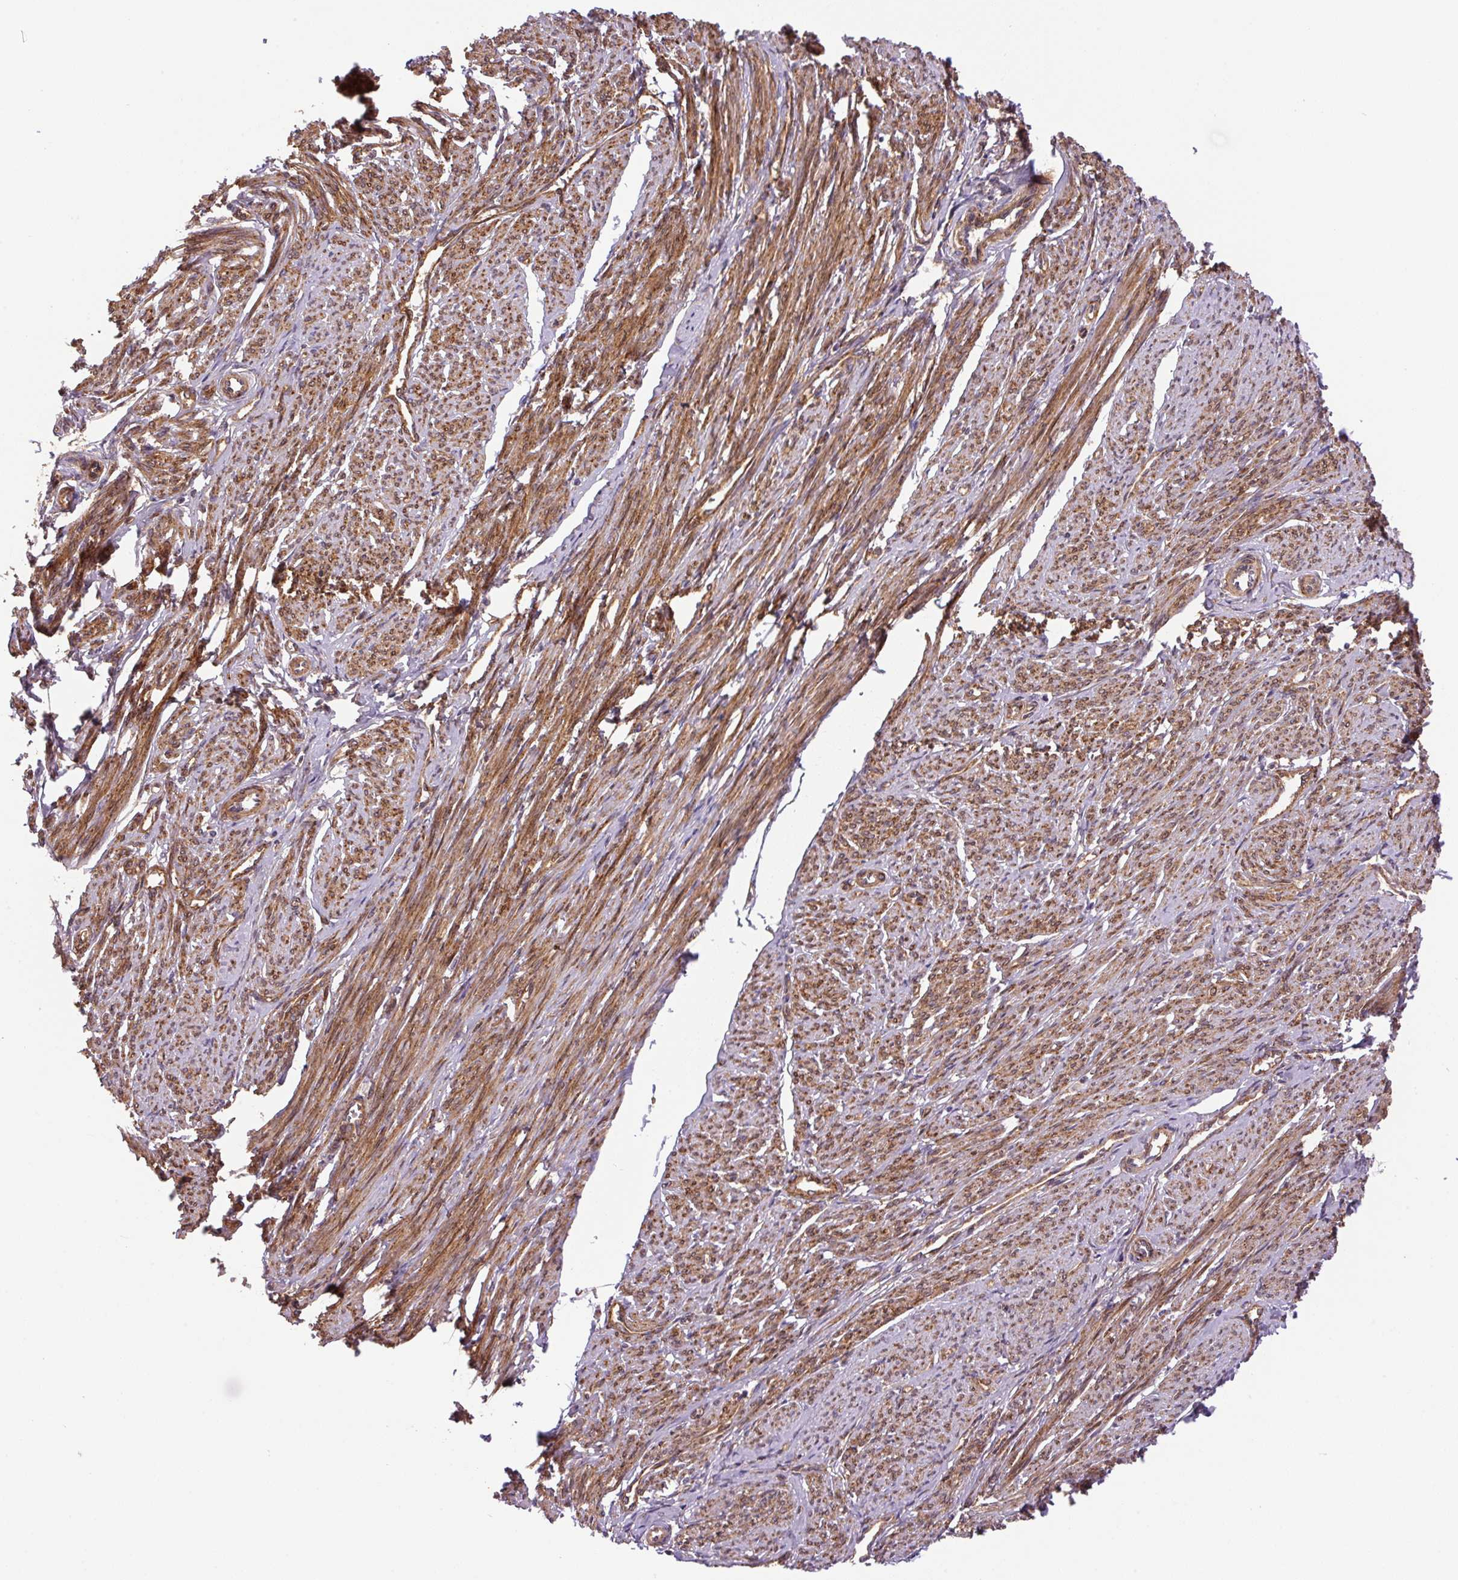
{"staining": {"intensity": "strong", "quantity": ">75%", "location": "cytoplasmic/membranous"}, "tissue": "smooth muscle", "cell_type": "Smooth muscle cells", "image_type": "normal", "snomed": [{"axis": "morphology", "description": "Normal tissue, NOS"}, {"axis": "topography", "description": "Smooth muscle"}], "caption": "Immunohistochemistry (IHC) staining of benign smooth muscle, which displays high levels of strong cytoplasmic/membranous staining in about >75% of smooth muscle cells indicating strong cytoplasmic/membranous protein expression. The staining was performed using DAB (brown) for protein detection and nuclei were counterstained in hematoxylin (blue).", "gene": "SEPTIN10", "patient": {"sex": "female", "age": 65}}